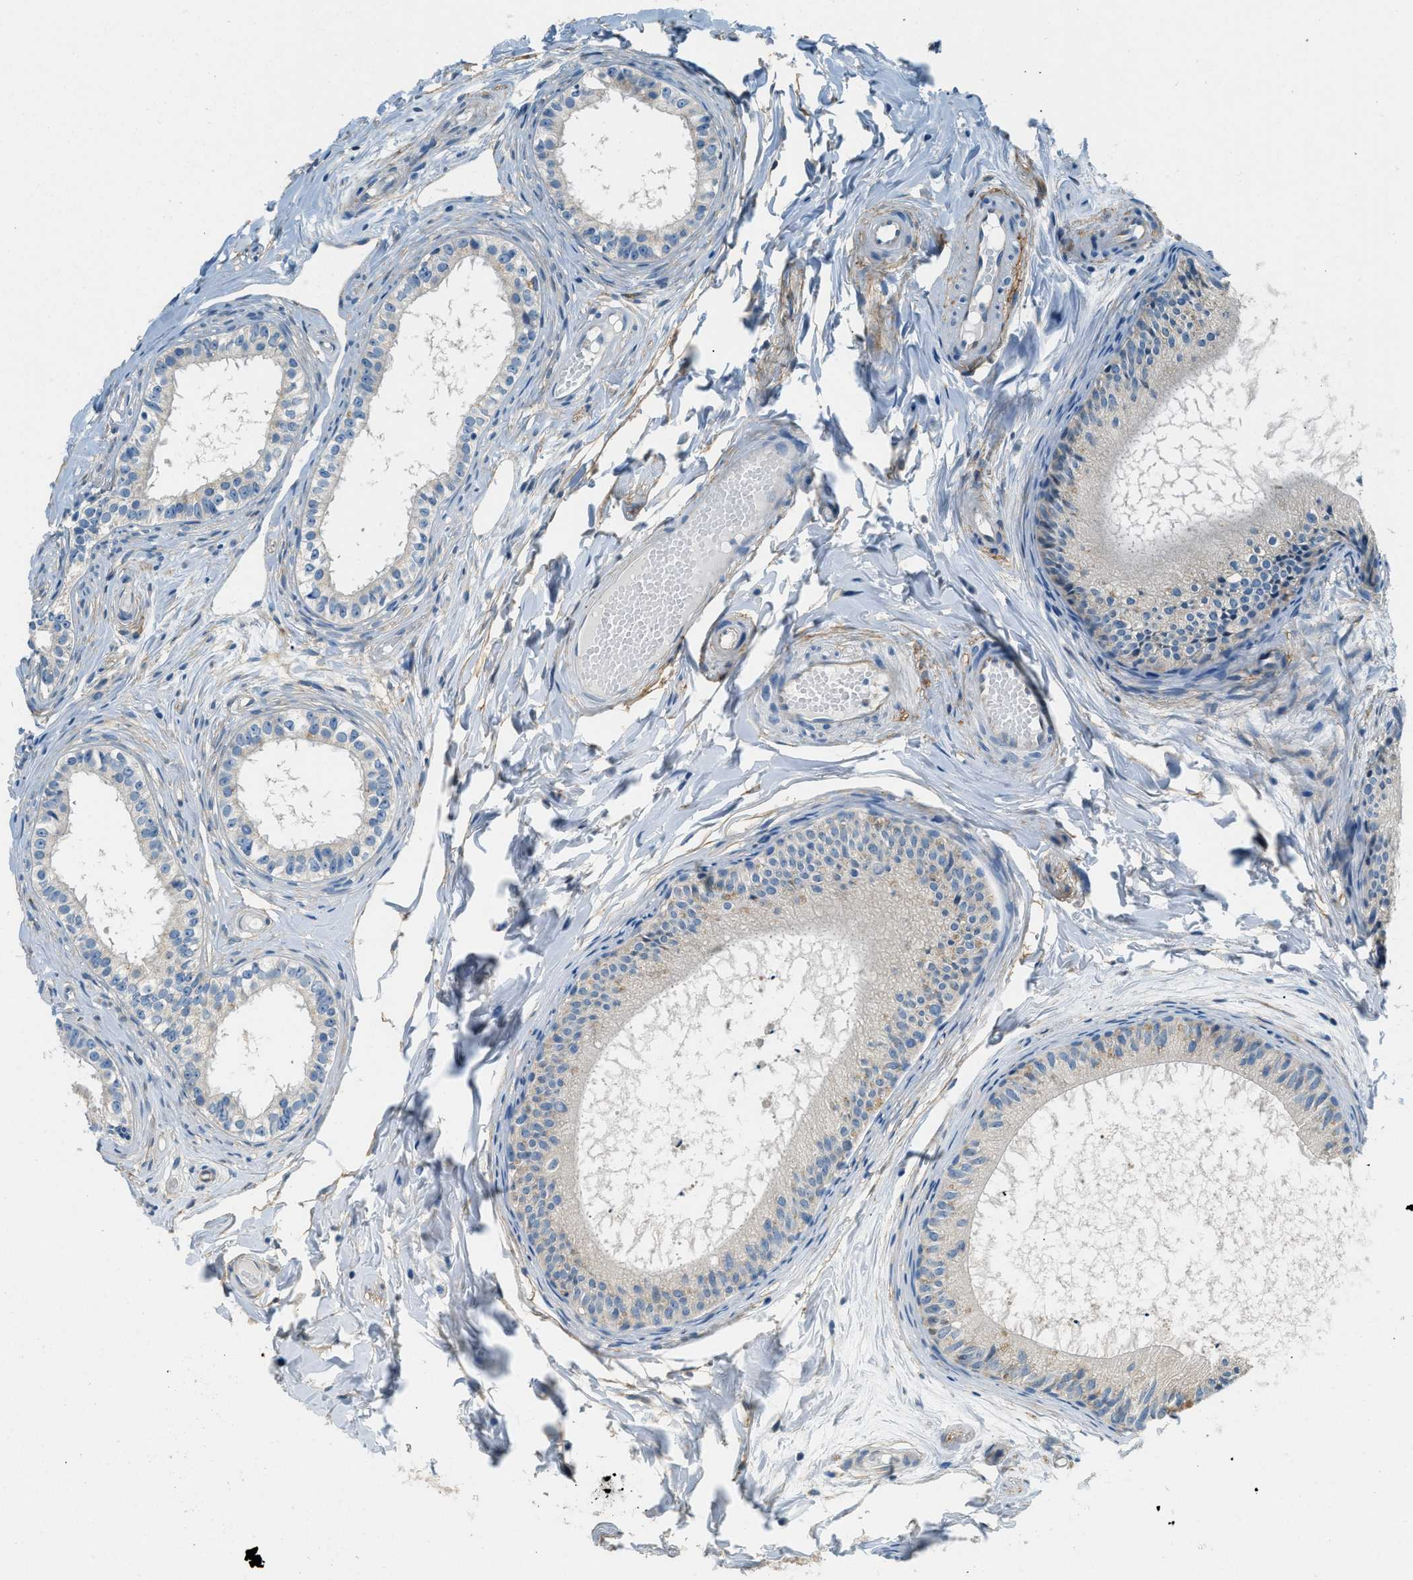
{"staining": {"intensity": "moderate", "quantity": "<25%", "location": "cytoplasmic/membranous"}, "tissue": "epididymis", "cell_type": "Glandular cells", "image_type": "normal", "snomed": [{"axis": "morphology", "description": "Normal tissue, NOS"}, {"axis": "topography", "description": "Epididymis"}], "caption": "Immunohistochemistry (IHC) of normal human epididymis displays low levels of moderate cytoplasmic/membranous staining in about <25% of glandular cells. (Stains: DAB (3,3'-diaminobenzidine) in brown, nuclei in blue, Microscopy: brightfield microscopy at high magnification).", "gene": "ZNF367", "patient": {"sex": "male", "age": 46}}